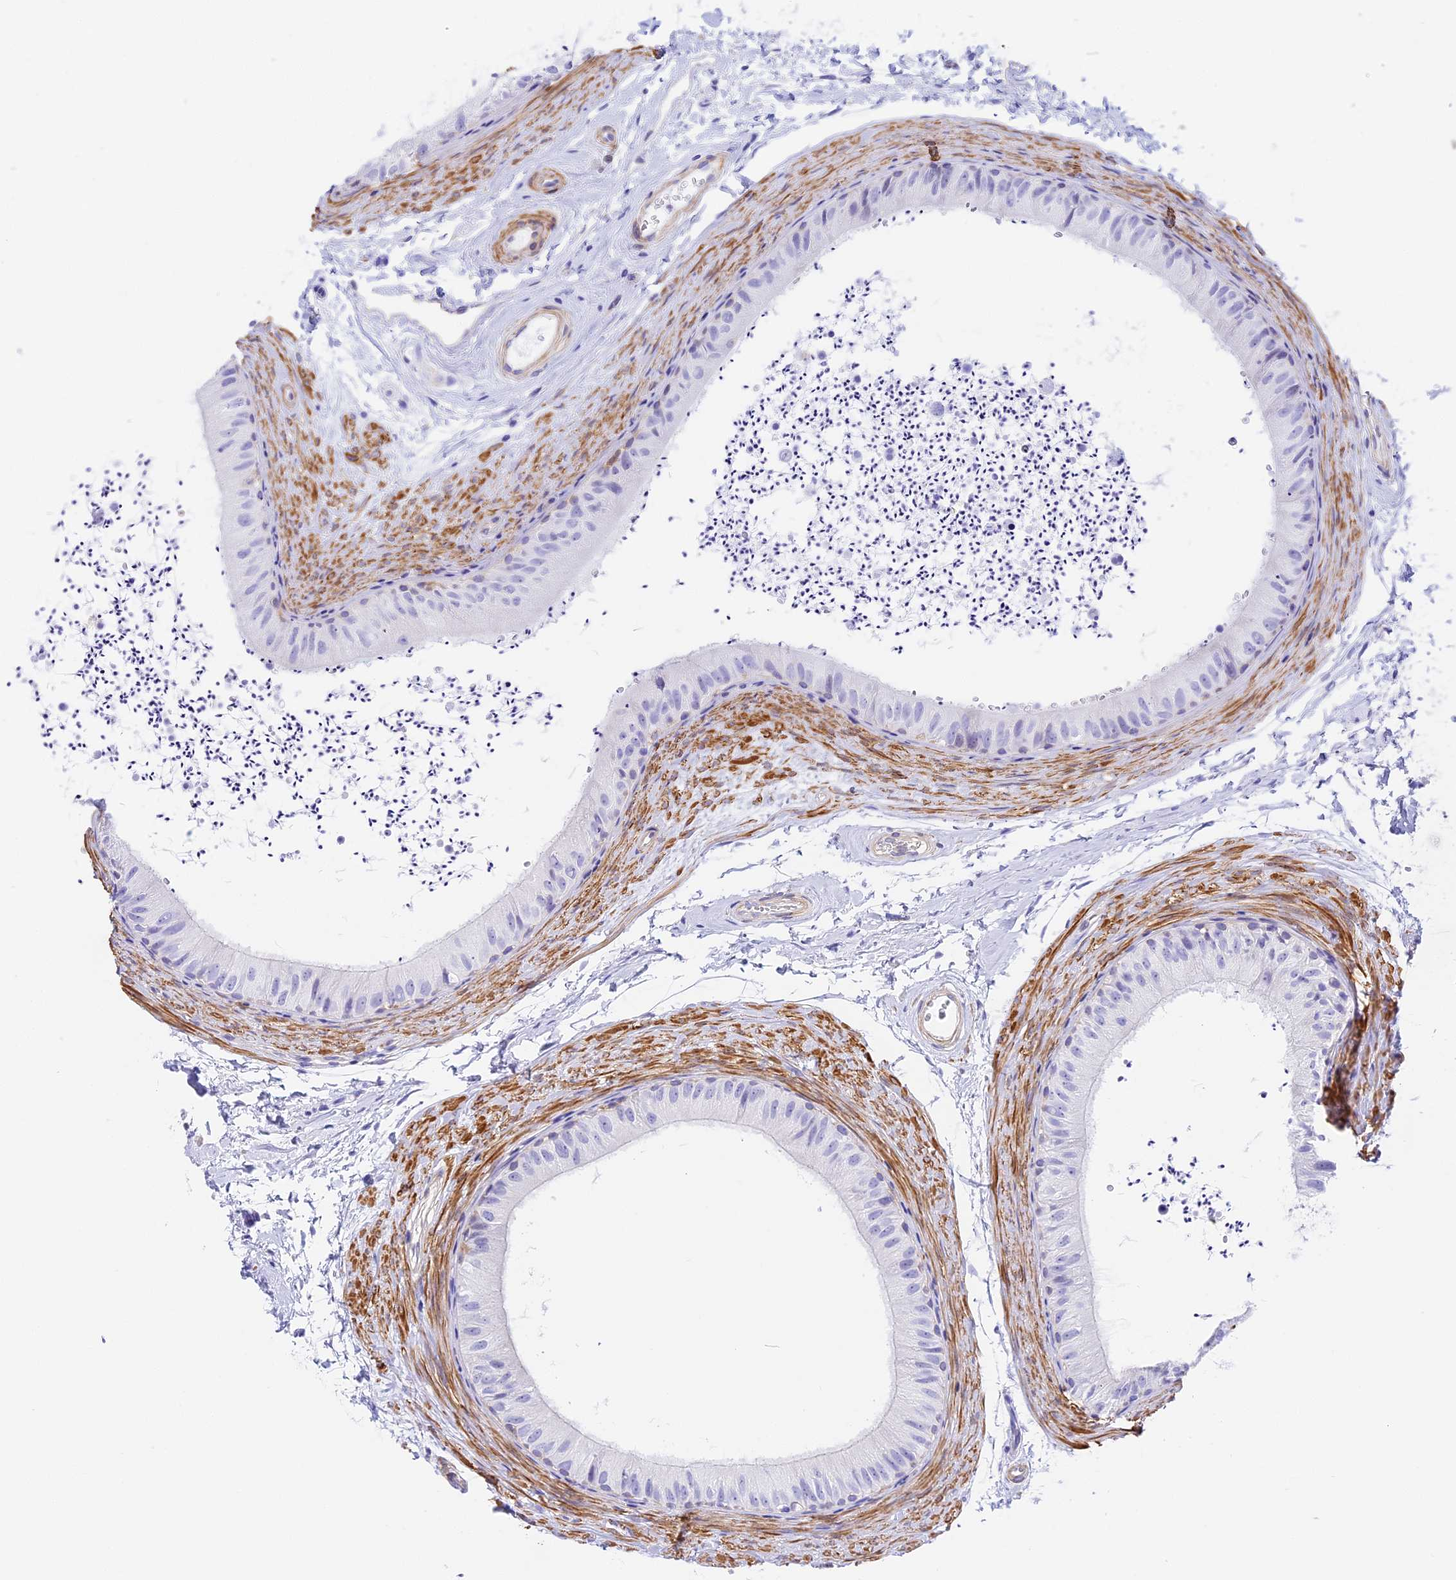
{"staining": {"intensity": "negative", "quantity": "none", "location": "none"}, "tissue": "epididymis", "cell_type": "Glandular cells", "image_type": "normal", "snomed": [{"axis": "morphology", "description": "Normal tissue, NOS"}, {"axis": "topography", "description": "Epididymis"}], "caption": "Protein analysis of normal epididymis demonstrates no significant positivity in glandular cells.", "gene": "HOMER3", "patient": {"sex": "male", "age": 56}}